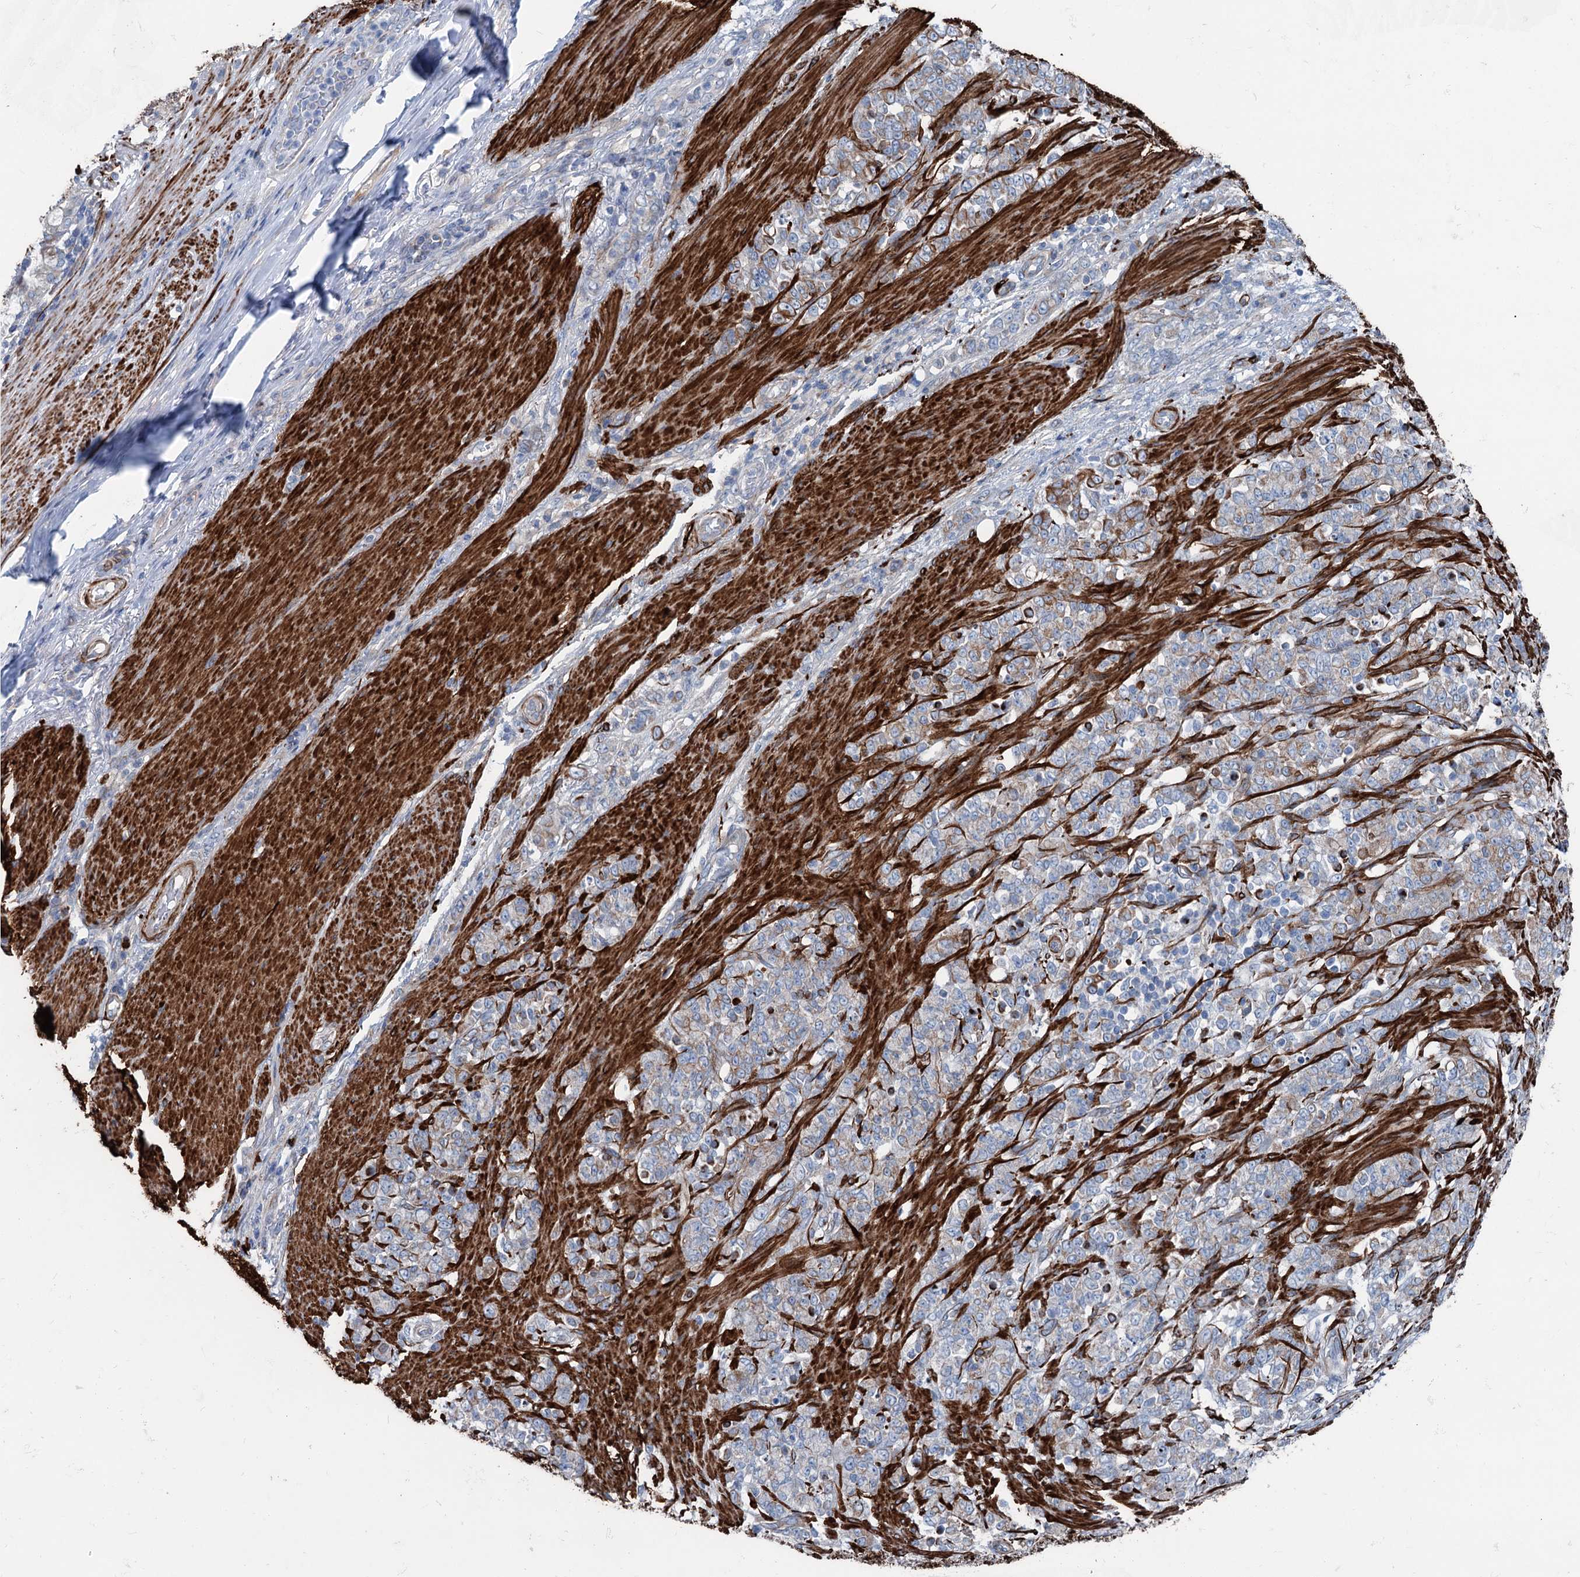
{"staining": {"intensity": "moderate", "quantity": "<25%", "location": "cytoplasmic/membranous"}, "tissue": "stomach cancer", "cell_type": "Tumor cells", "image_type": "cancer", "snomed": [{"axis": "morphology", "description": "Adenocarcinoma, NOS"}, {"axis": "topography", "description": "Stomach"}], "caption": "This is a photomicrograph of immunohistochemistry (IHC) staining of stomach adenocarcinoma, which shows moderate expression in the cytoplasmic/membranous of tumor cells.", "gene": "CALCOCO1", "patient": {"sex": "female", "age": 79}}